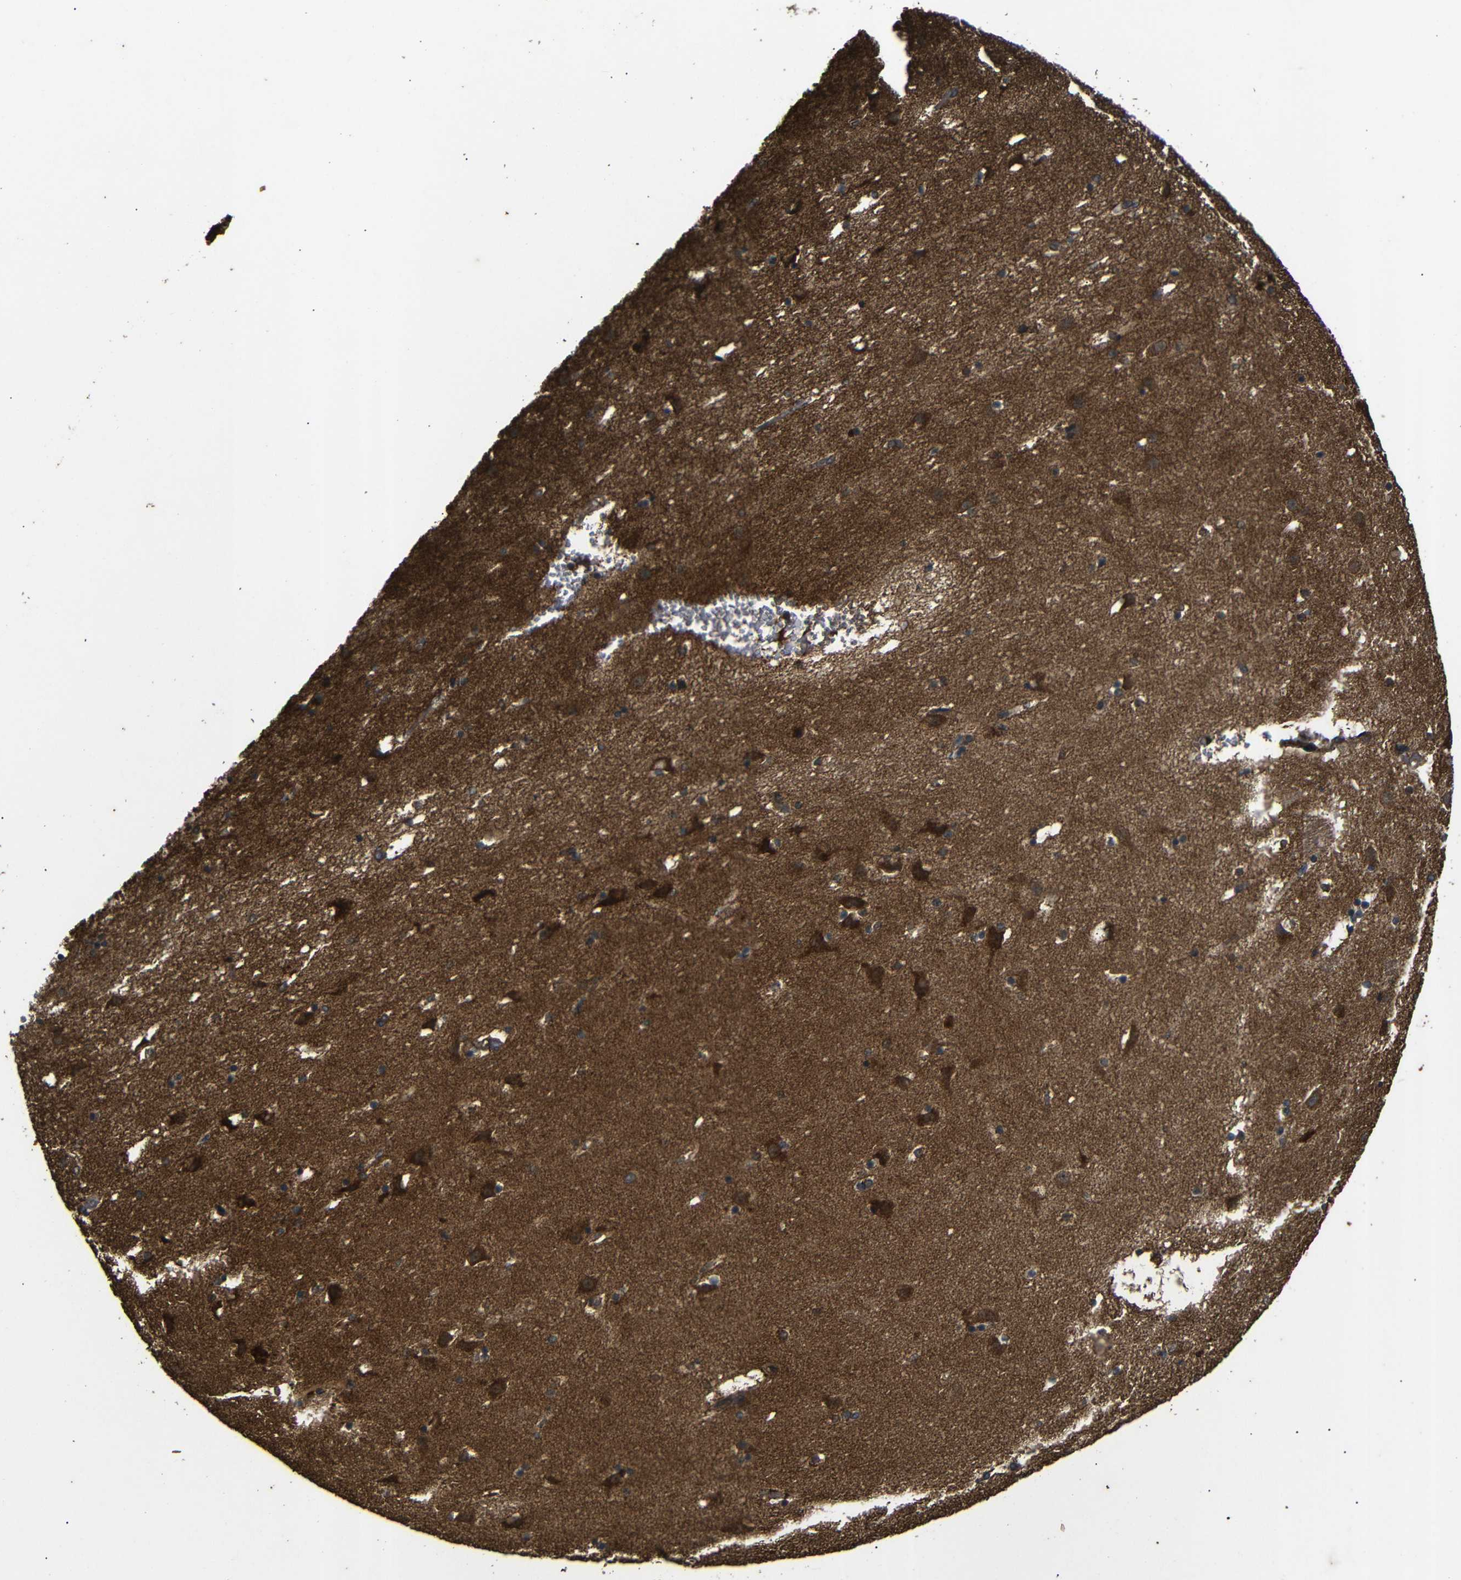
{"staining": {"intensity": "moderate", "quantity": "<25%", "location": "cytoplasmic/membranous"}, "tissue": "caudate", "cell_type": "Glial cells", "image_type": "normal", "snomed": [{"axis": "morphology", "description": "Normal tissue, NOS"}, {"axis": "topography", "description": "Lateral ventricle wall"}], "caption": "This micrograph reveals immunohistochemistry staining of normal human caudate, with low moderate cytoplasmic/membranous expression in approximately <25% of glial cells.", "gene": "TRPC1", "patient": {"sex": "male", "age": 45}}